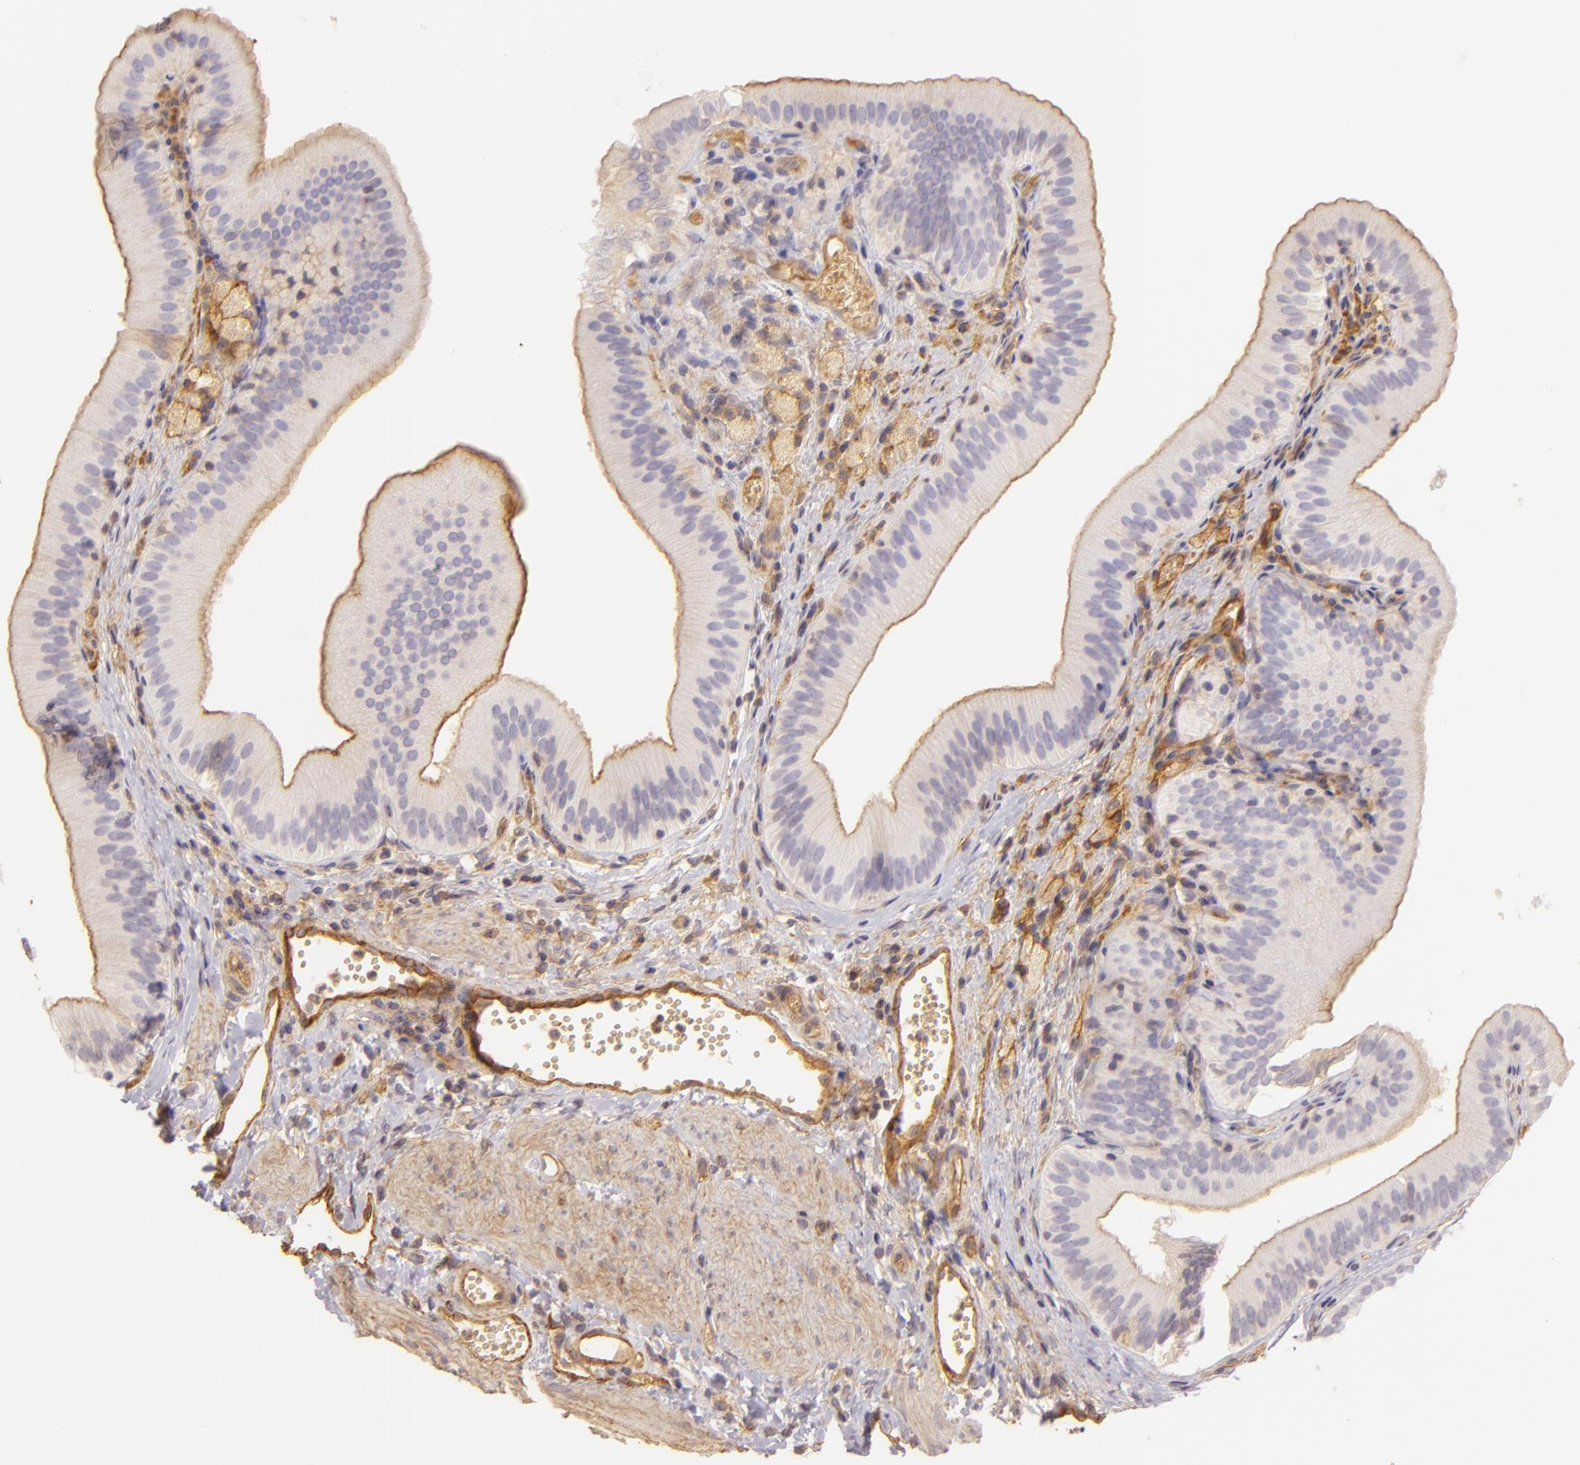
{"staining": {"intensity": "weak", "quantity": ">75%", "location": "cytoplasmic/membranous"}, "tissue": "gallbladder", "cell_type": "Glandular cells", "image_type": "normal", "snomed": [{"axis": "morphology", "description": "Normal tissue, NOS"}, {"axis": "topography", "description": "Gallbladder"}], "caption": "Glandular cells exhibit low levels of weak cytoplasmic/membranous expression in about >75% of cells in normal gallbladder.", "gene": "CD59", "patient": {"sex": "female", "age": 24}}